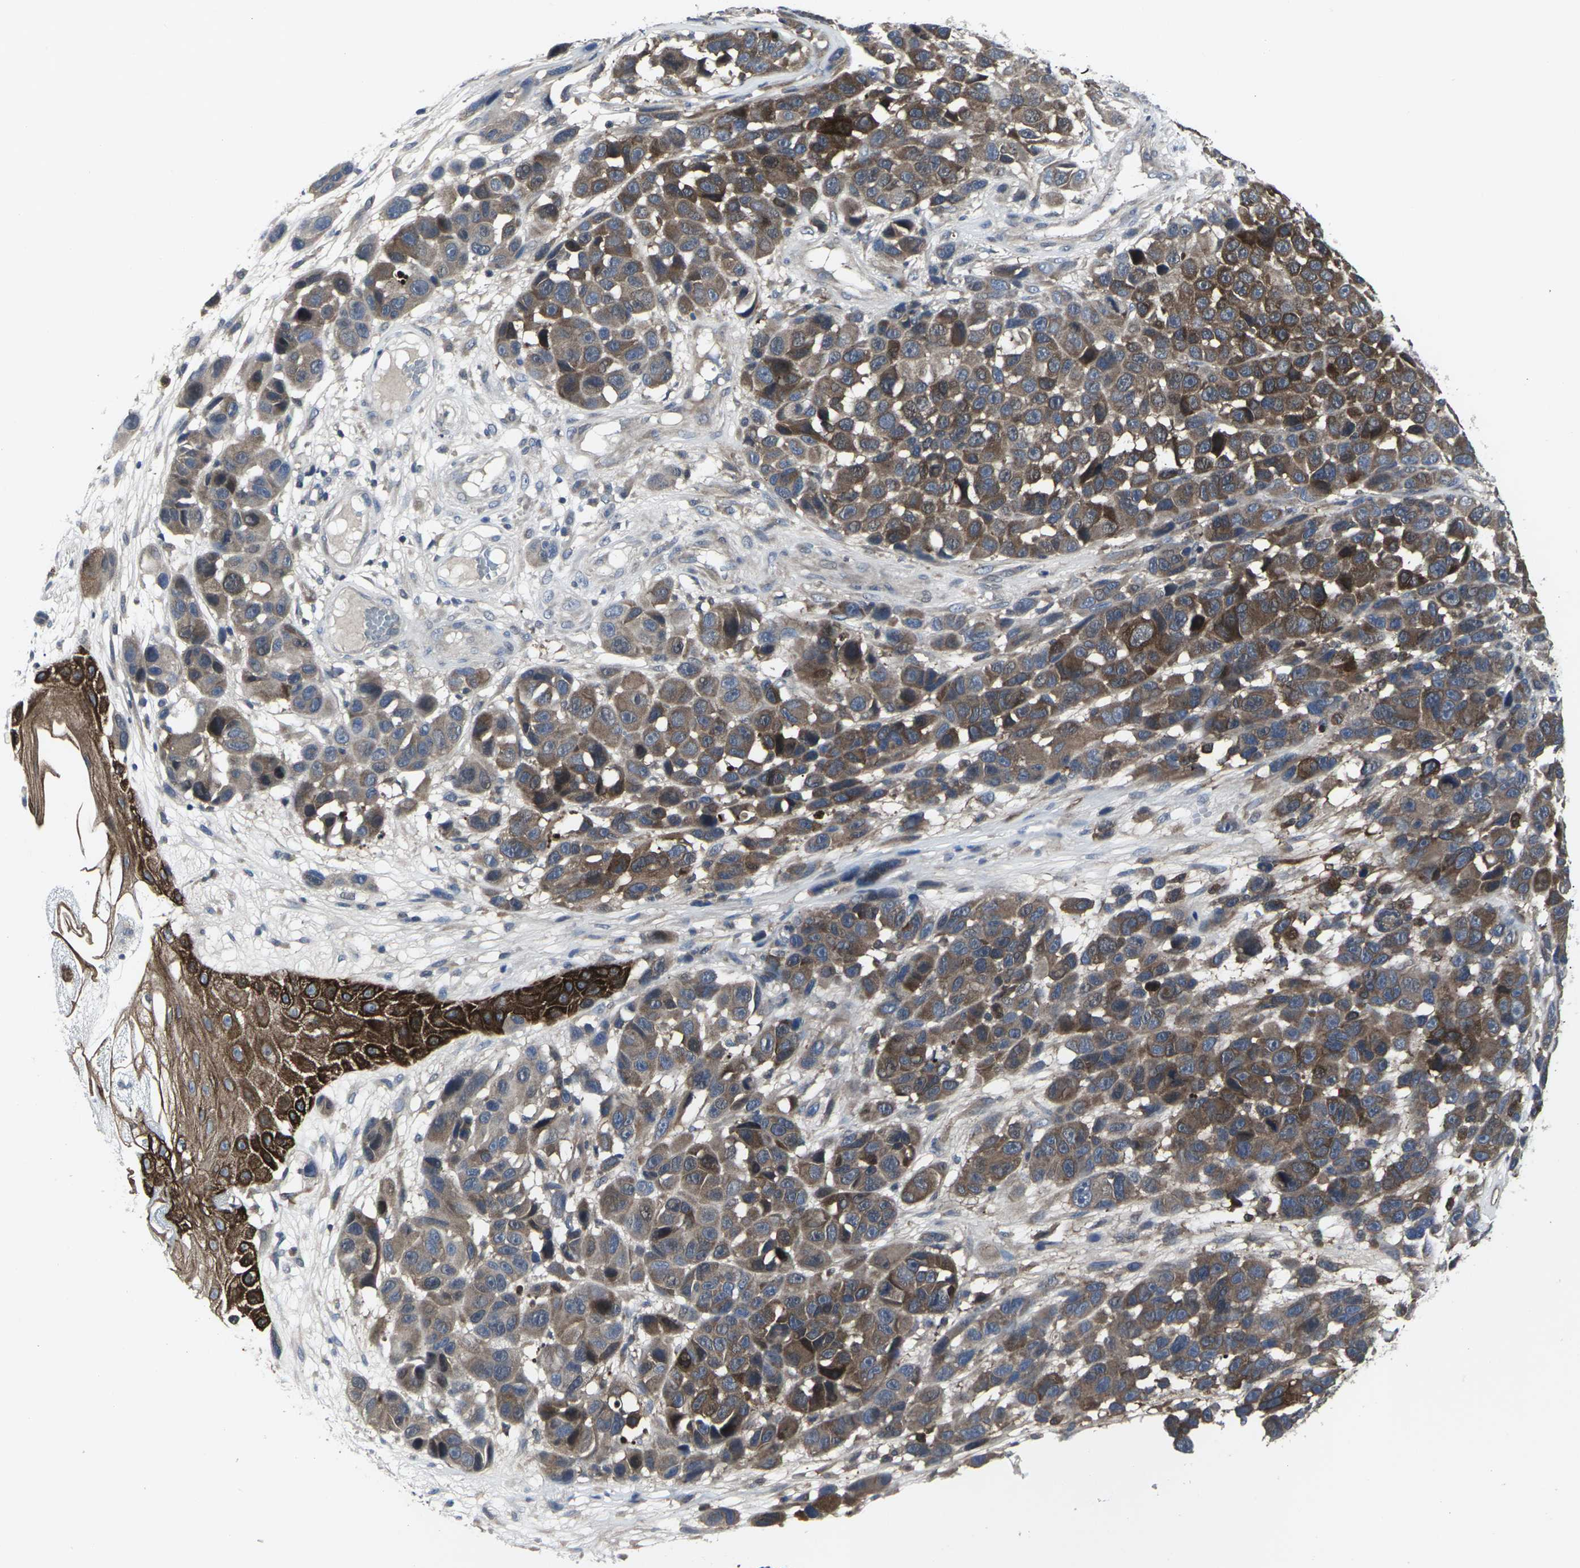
{"staining": {"intensity": "strong", "quantity": ">75%", "location": "cytoplasmic/membranous"}, "tissue": "melanoma", "cell_type": "Tumor cells", "image_type": "cancer", "snomed": [{"axis": "morphology", "description": "Malignant melanoma, NOS"}, {"axis": "topography", "description": "Skin"}], "caption": "Immunohistochemistry histopathology image of neoplastic tissue: melanoma stained using immunohistochemistry (IHC) displays high levels of strong protein expression localized specifically in the cytoplasmic/membranous of tumor cells, appearing as a cytoplasmic/membranous brown color.", "gene": "HPRT1", "patient": {"sex": "male", "age": 53}}